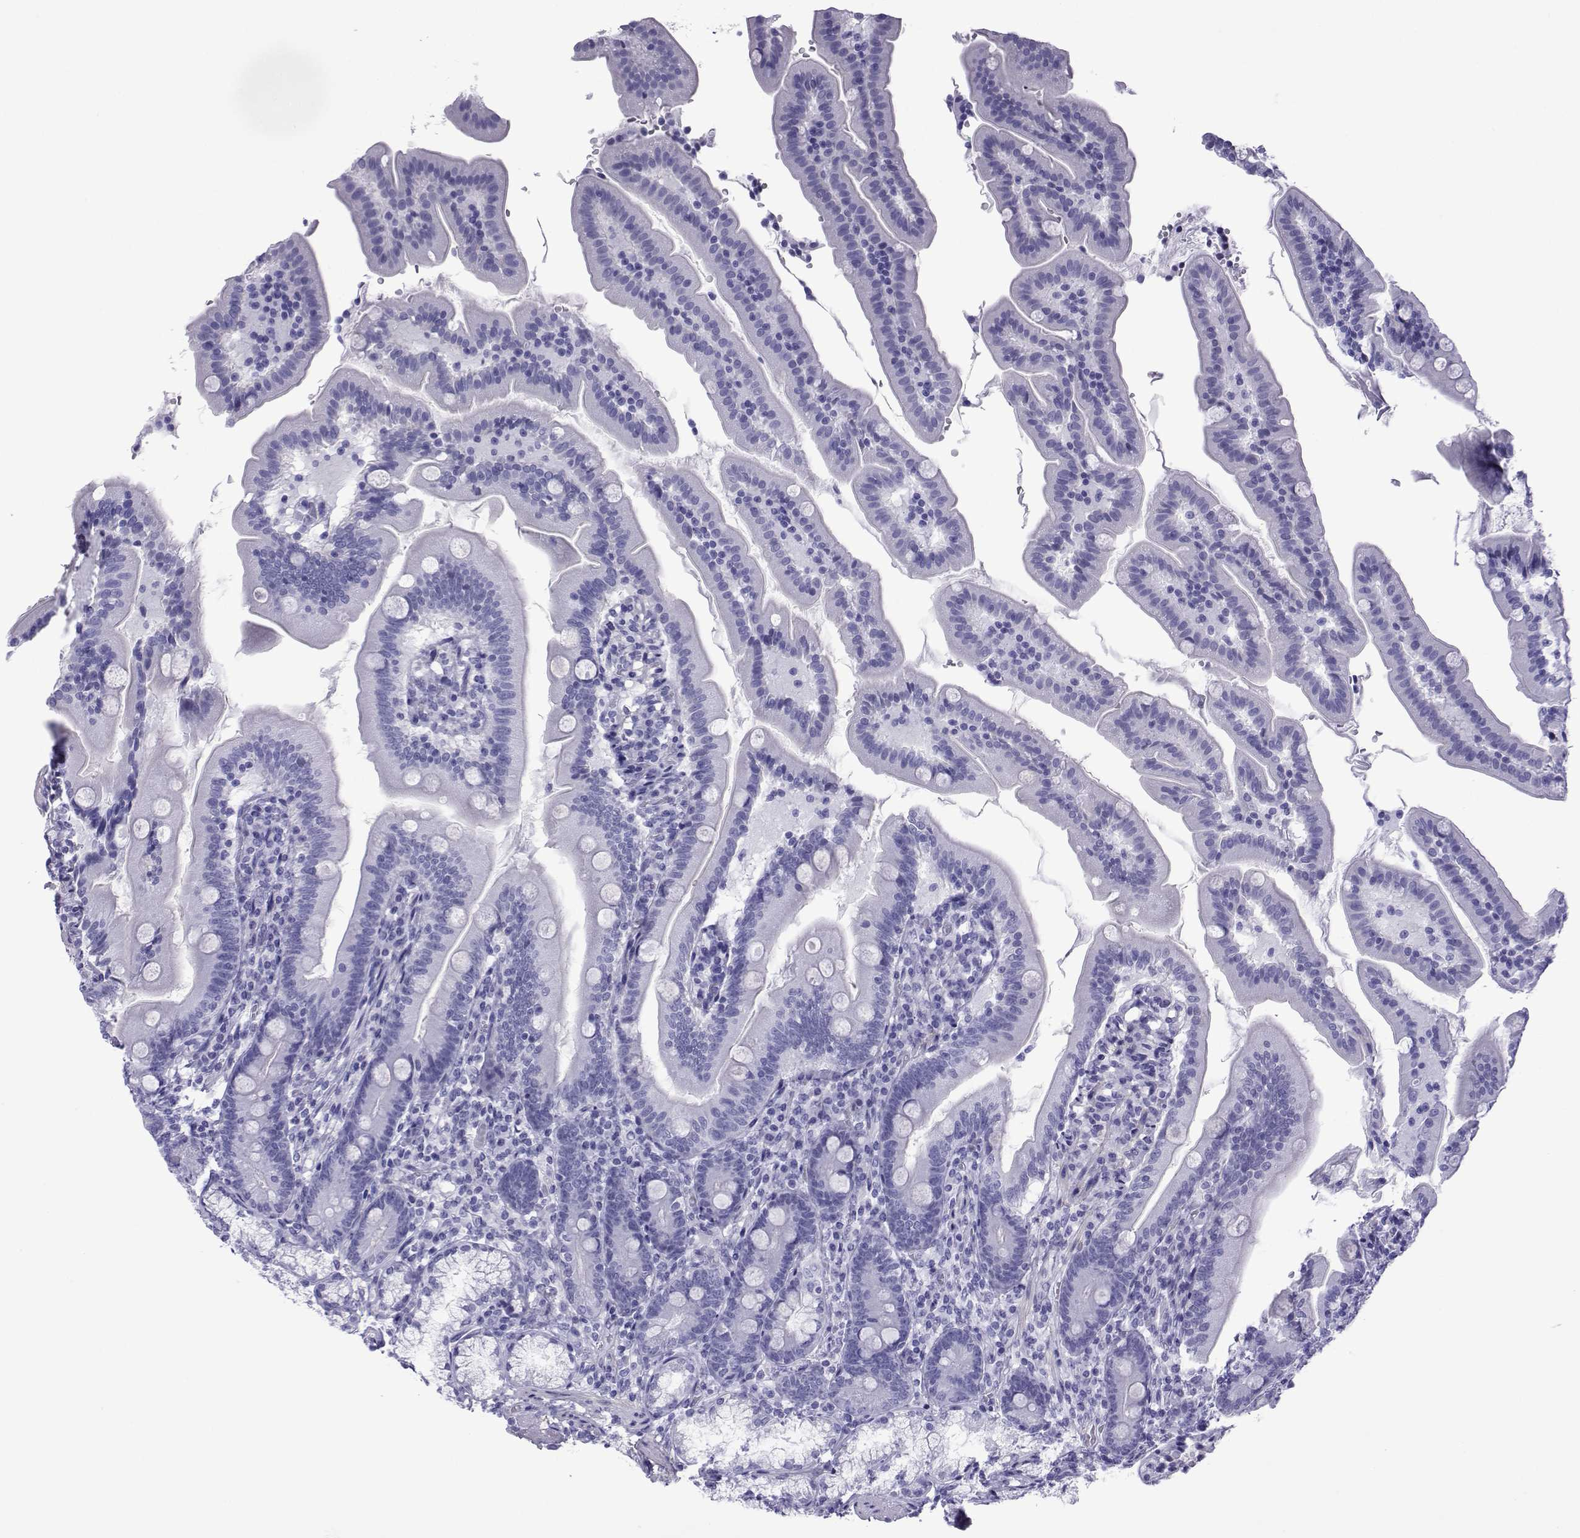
{"staining": {"intensity": "negative", "quantity": "none", "location": "none"}, "tissue": "duodenum", "cell_type": "Glandular cells", "image_type": "normal", "snomed": [{"axis": "morphology", "description": "Normal tissue, NOS"}, {"axis": "topography", "description": "Duodenum"}], "caption": "This is an immunohistochemistry micrograph of benign human duodenum. There is no staining in glandular cells.", "gene": "SPANXA1", "patient": {"sex": "female", "age": 67}}